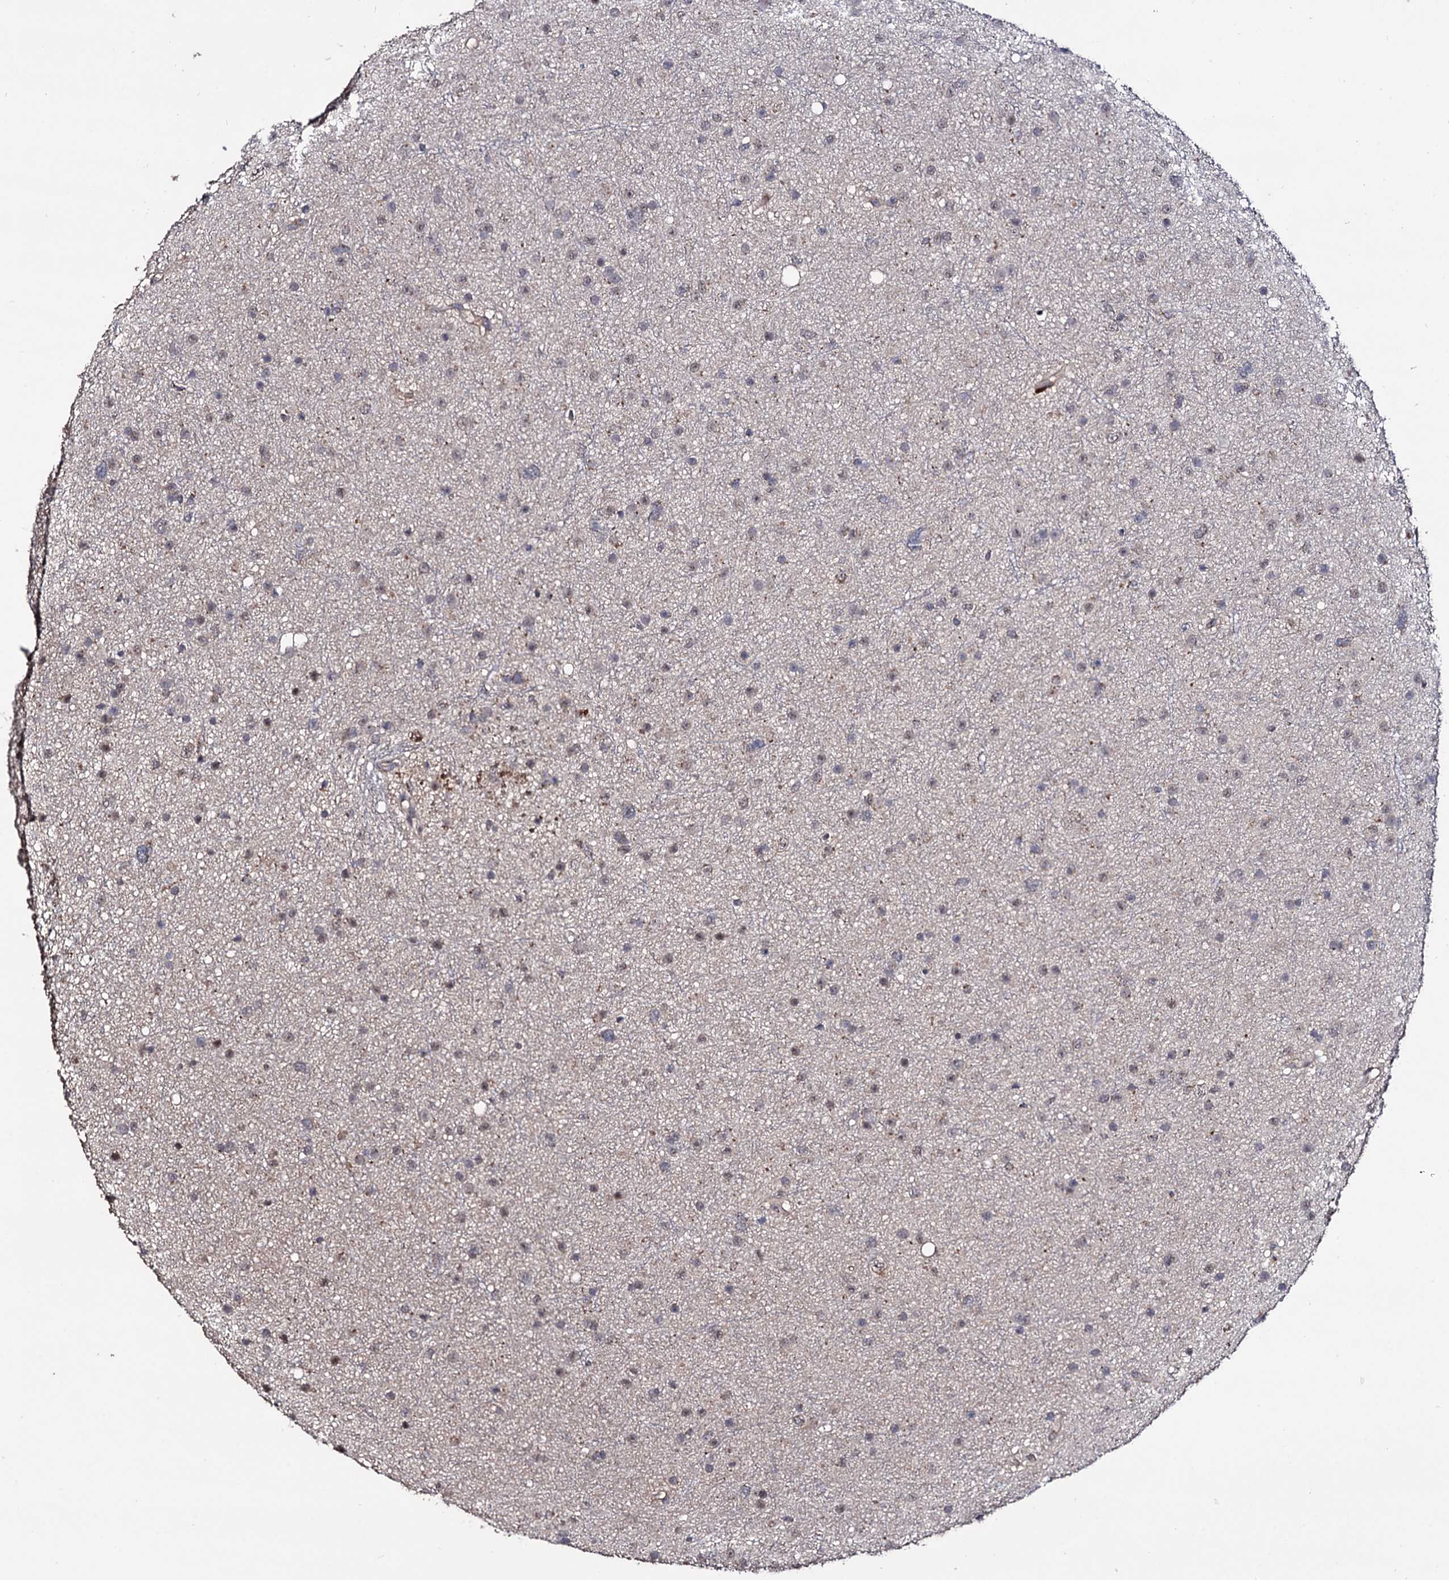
{"staining": {"intensity": "weak", "quantity": "<25%", "location": "nuclear"}, "tissue": "glioma", "cell_type": "Tumor cells", "image_type": "cancer", "snomed": [{"axis": "morphology", "description": "Glioma, malignant, Low grade"}, {"axis": "topography", "description": "Cerebral cortex"}], "caption": "The photomicrograph exhibits no significant positivity in tumor cells of low-grade glioma (malignant).", "gene": "MICAL2", "patient": {"sex": "female", "age": 39}}